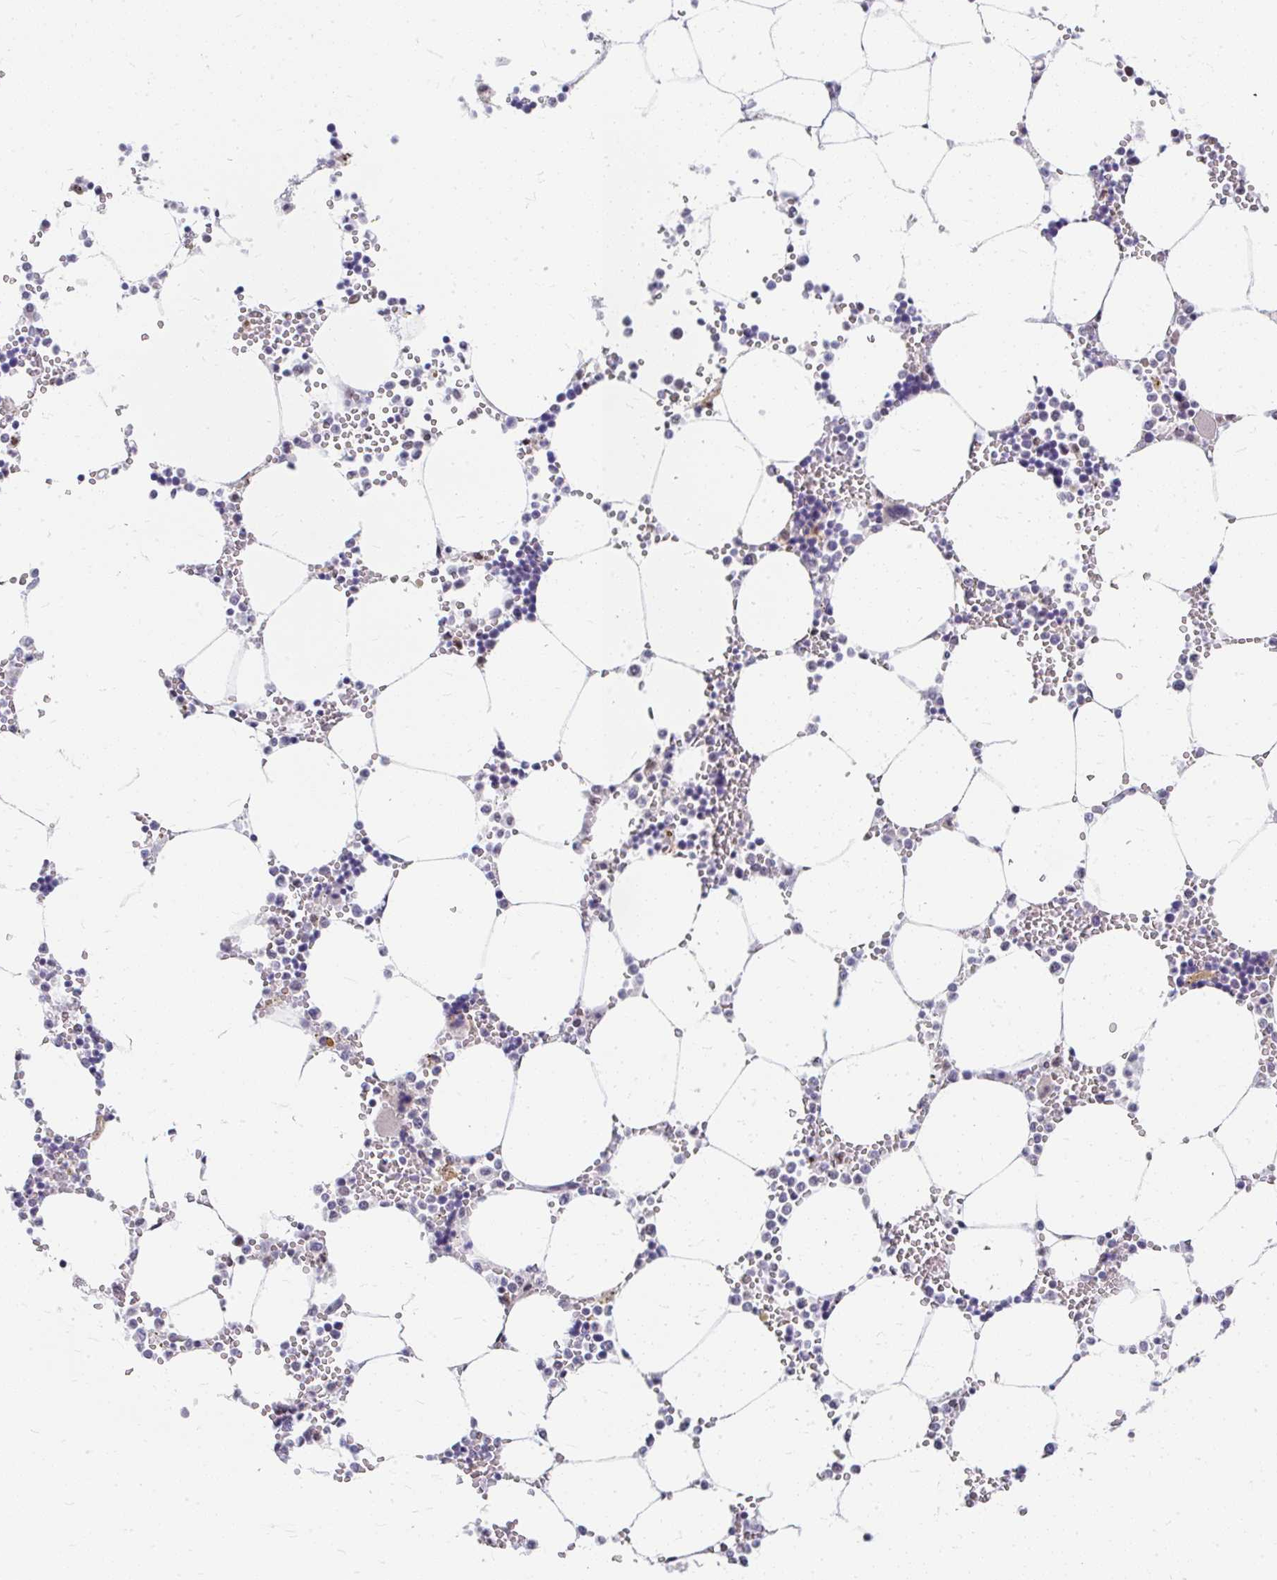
{"staining": {"intensity": "moderate", "quantity": "<25%", "location": "nuclear"}, "tissue": "bone marrow", "cell_type": "Hematopoietic cells", "image_type": "normal", "snomed": [{"axis": "morphology", "description": "Normal tissue, NOS"}, {"axis": "topography", "description": "Bone marrow"}], "caption": "Brown immunohistochemical staining in unremarkable human bone marrow displays moderate nuclear expression in approximately <25% of hematopoietic cells. (DAB IHC with brightfield microscopy, high magnification).", "gene": "GTF2H1", "patient": {"sex": "male", "age": 64}}